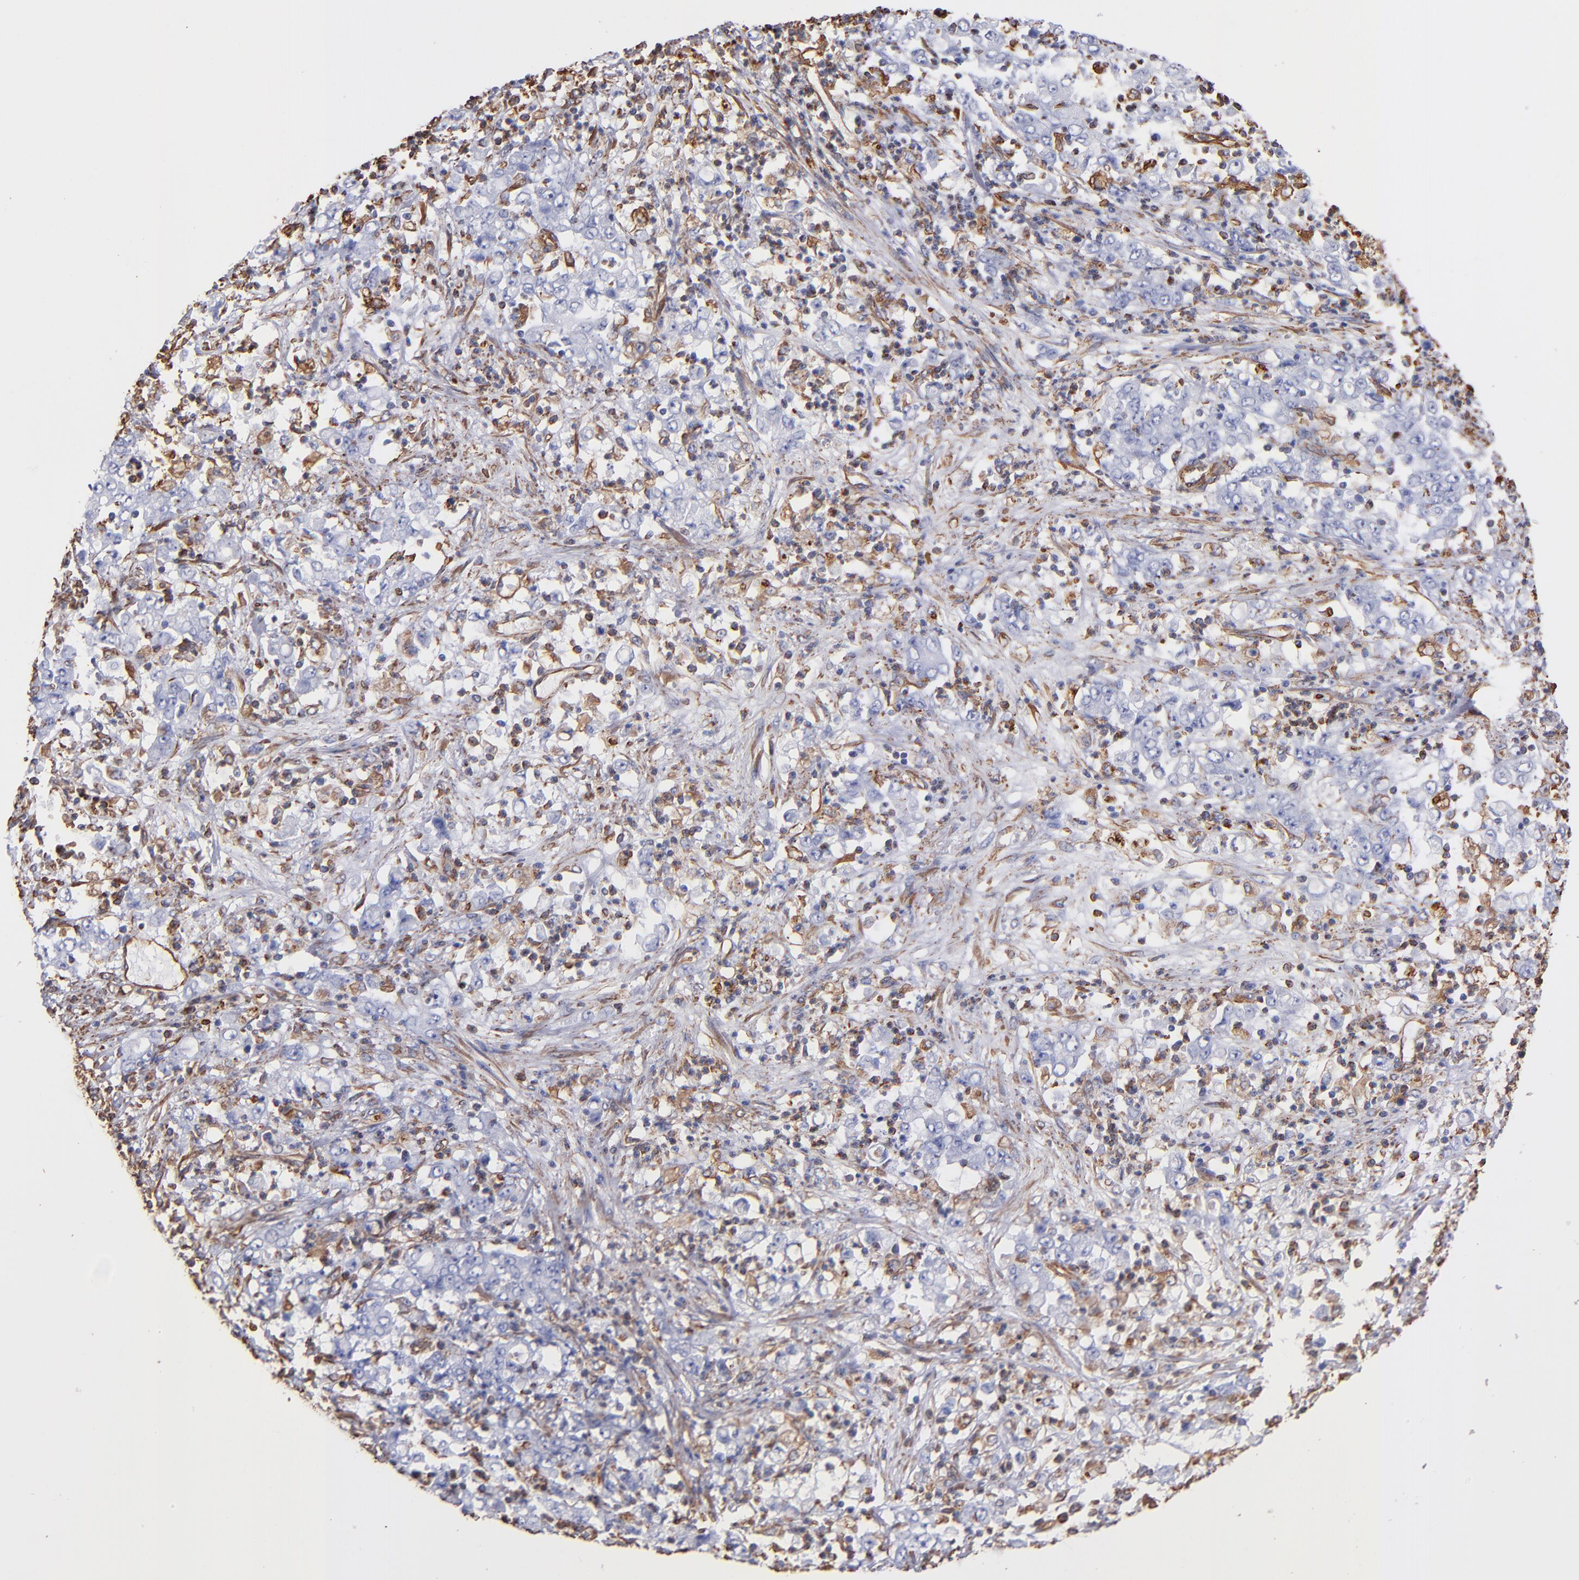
{"staining": {"intensity": "strong", "quantity": "<25%", "location": "cytoplasmic/membranous"}, "tissue": "stomach cancer", "cell_type": "Tumor cells", "image_type": "cancer", "snomed": [{"axis": "morphology", "description": "Adenocarcinoma, NOS"}, {"axis": "topography", "description": "Stomach, lower"}], "caption": "Human stomach adenocarcinoma stained for a protein (brown) displays strong cytoplasmic/membranous positive expression in approximately <25% of tumor cells.", "gene": "VIM", "patient": {"sex": "female", "age": 71}}